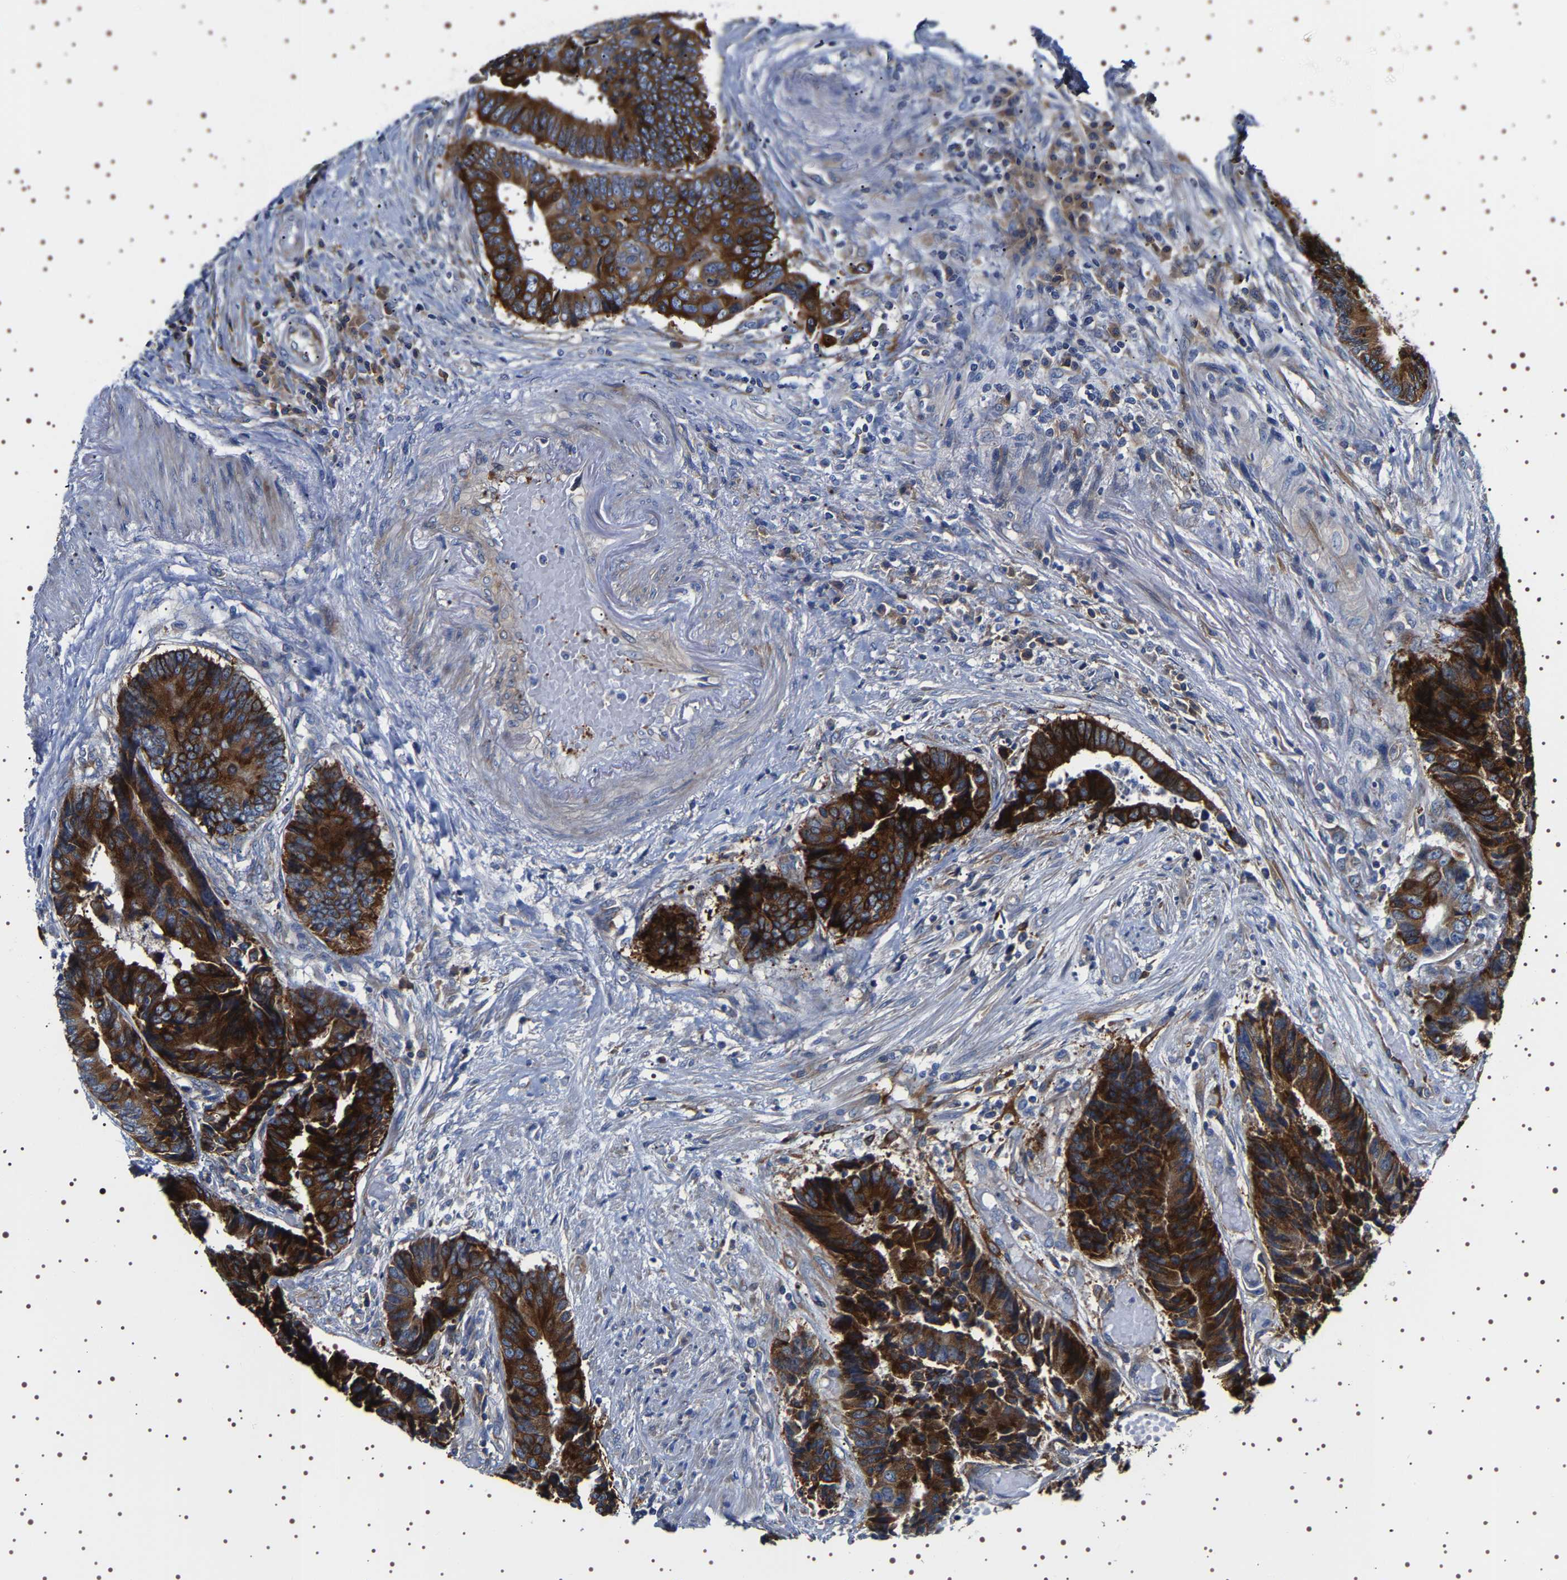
{"staining": {"intensity": "strong", "quantity": ">75%", "location": "cytoplasmic/membranous"}, "tissue": "colorectal cancer", "cell_type": "Tumor cells", "image_type": "cancer", "snomed": [{"axis": "morphology", "description": "Adenocarcinoma, NOS"}, {"axis": "topography", "description": "Rectum"}], "caption": "A high-resolution image shows IHC staining of colorectal cancer, which reveals strong cytoplasmic/membranous expression in approximately >75% of tumor cells.", "gene": "SQLE", "patient": {"sex": "male", "age": 84}}